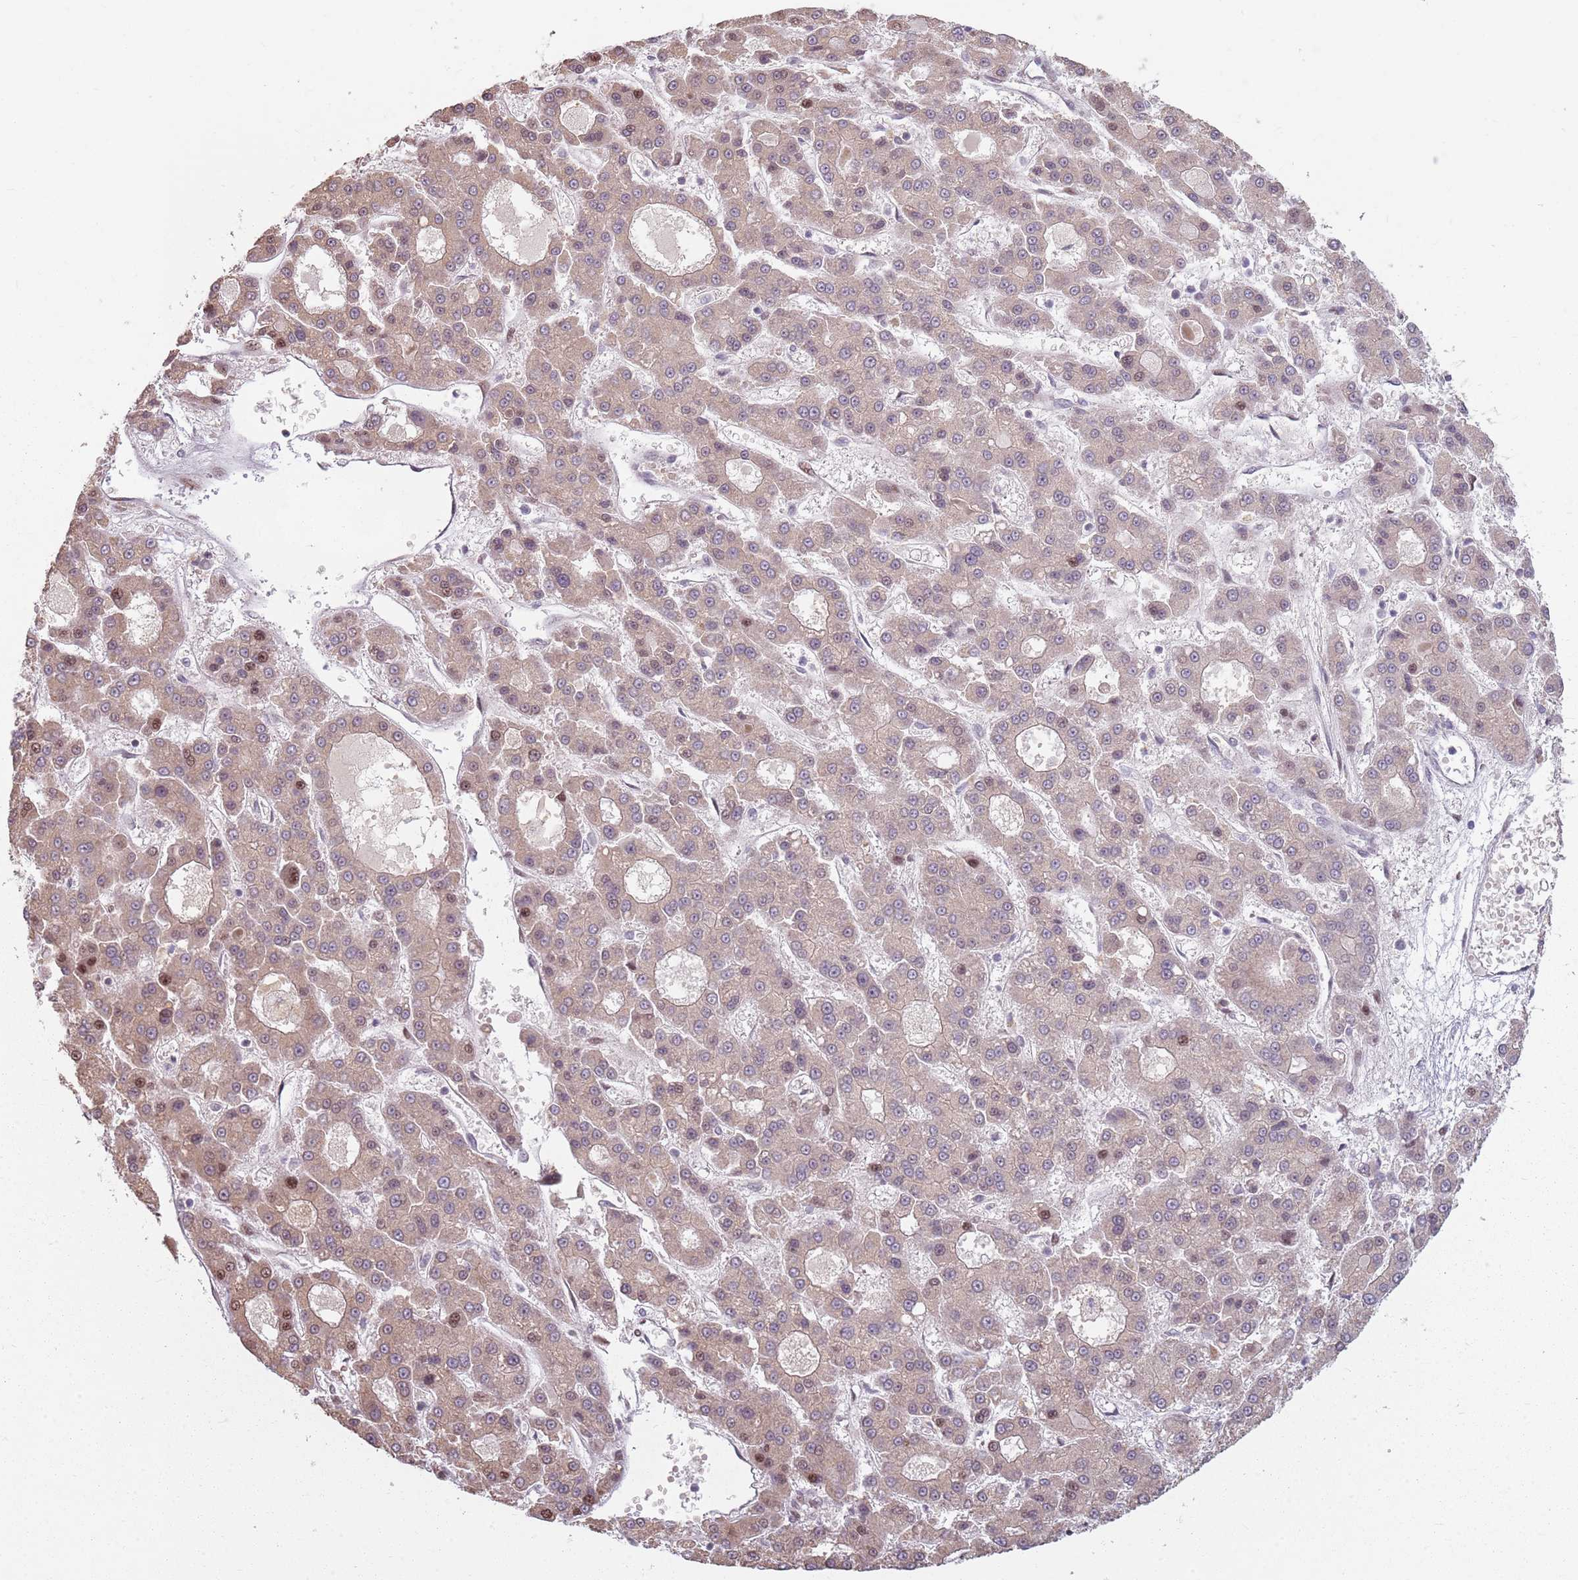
{"staining": {"intensity": "weak", "quantity": ">75%", "location": "cytoplasmic/membranous,nuclear"}, "tissue": "liver cancer", "cell_type": "Tumor cells", "image_type": "cancer", "snomed": [{"axis": "morphology", "description": "Carcinoma, Hepatocellular, NOS"}, {"axis": "topography", "description": "Liver"}], "caption": "Protein expression analysis of human liver cancer (hepatocellular carcinoma) reveals weak cytoplasmic/membranous and nuclear positivity in approximately >75% of tumor cells.", "gene": "ADGRG1", "patient": {"sex": "male", "age": 70}}